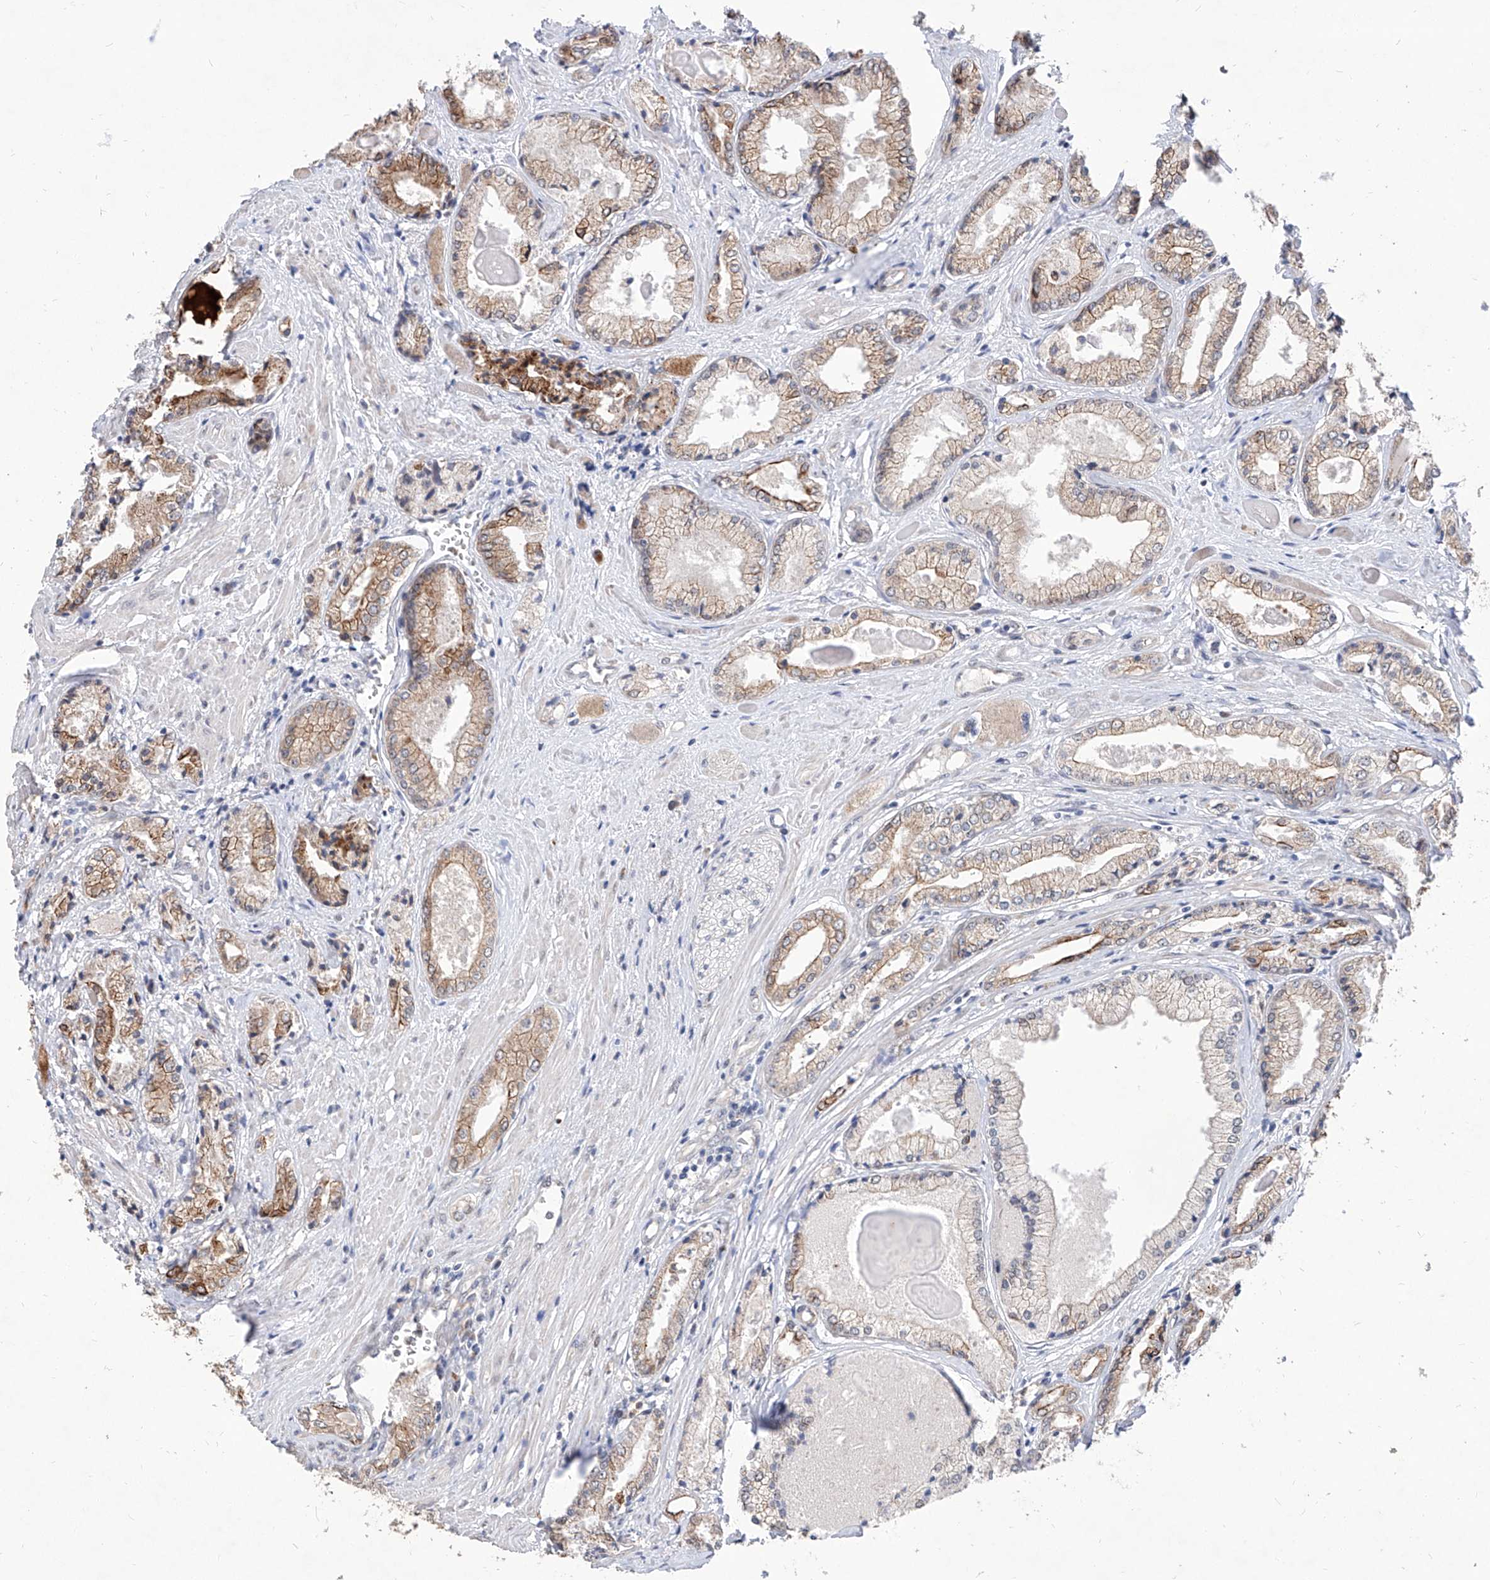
{"staining": {"intensity": "weak", "quantity": "25%-75%", "location": "cytoplasmic/membranous"}, "tissue": "prostate cancer", "cell_type": "Tumor cells", "image_type": "cancer", "snomed": [{"axis": "morphology", "description": "Adenocarcinoma, Low grade"}, {"axis": "topography", "description": "Prostate"}], "caption": "An image of human prostate adenocarcinoma (low-grade) stained for a protein exhibits weak cytoplasmic/membranous brown staining in tumor cells.", "gene": "MFSD4B", "patient": {"sex": "male", "age": 60}}